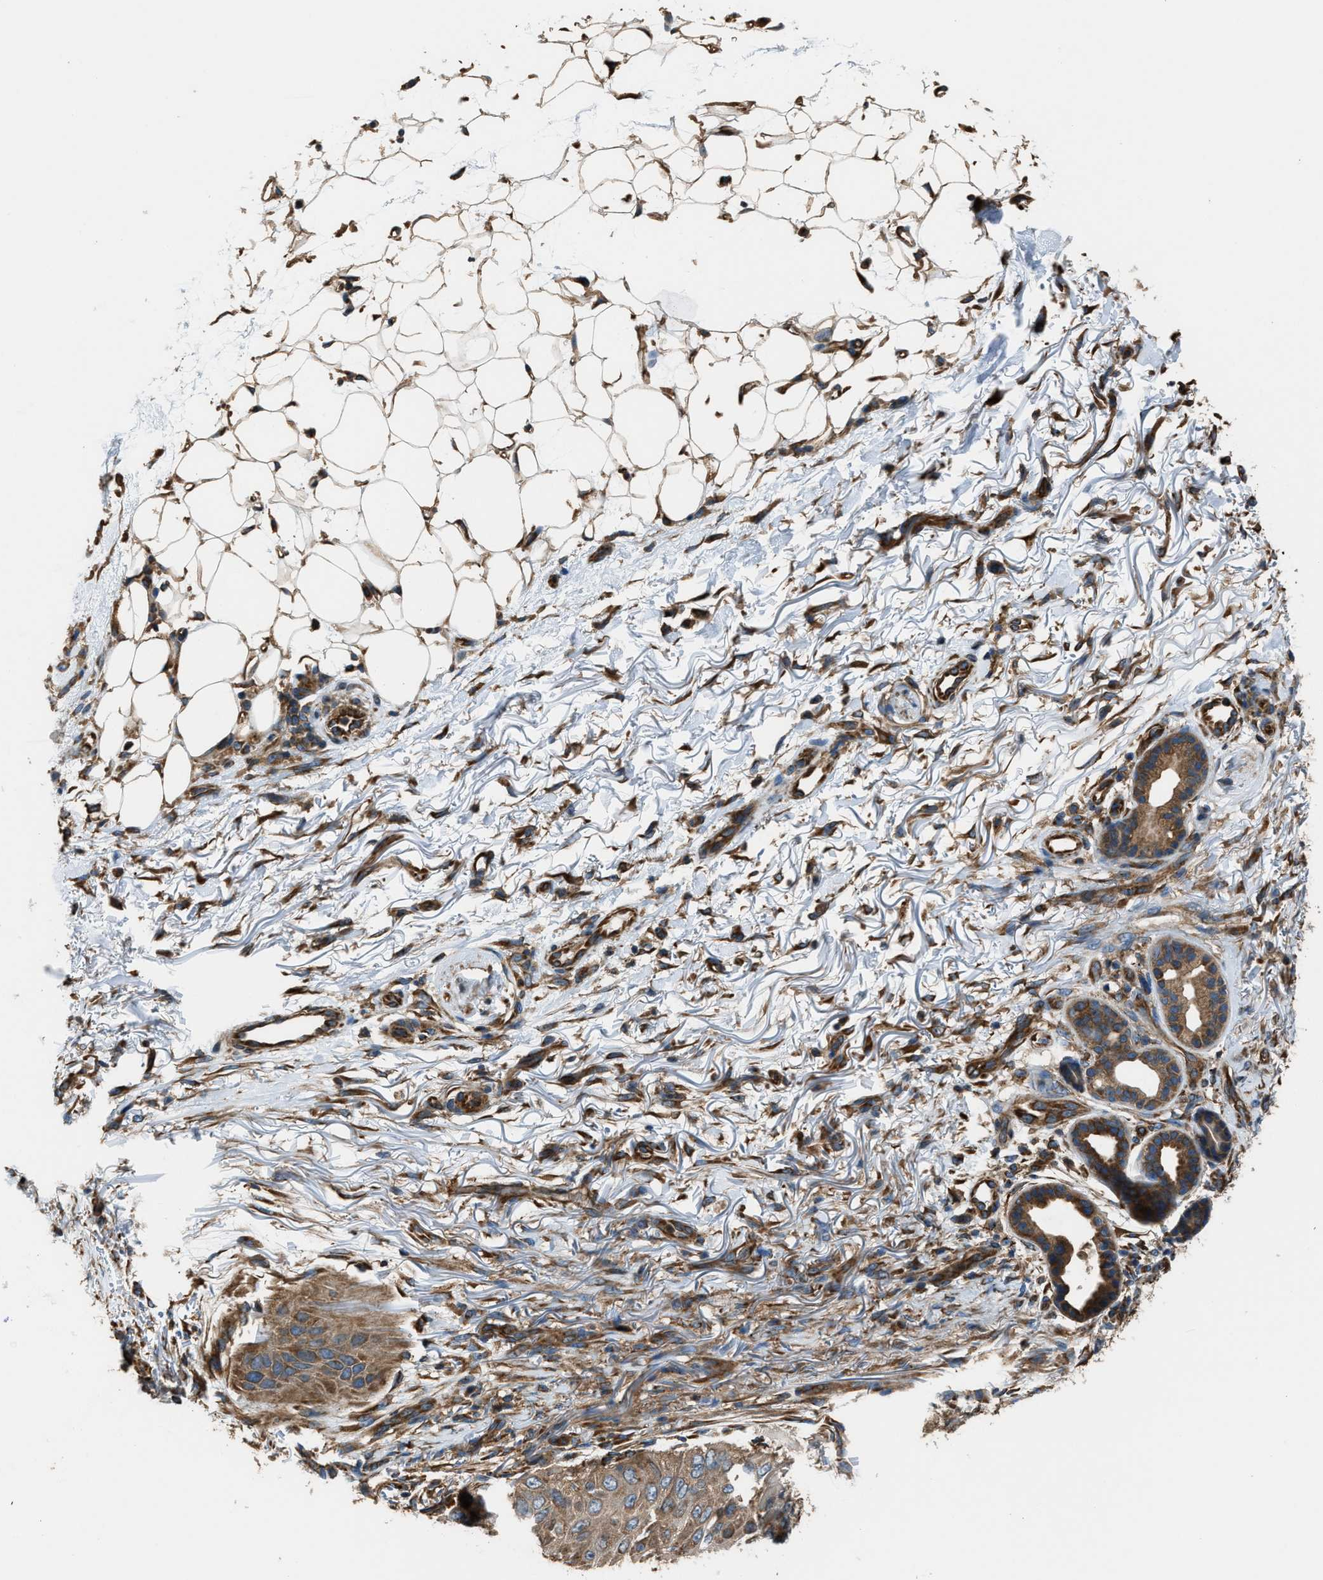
{"staining": {"intensity": "moderate", "quantity": ">75%", "location": "cytoplasmic/membranous"}, "tissue": "skin cancer", "cell_type": "Tumor cells", "image_type": "cancer", "snomed": [{"axis": "morphology", "description": "Squamous cell carcinoma, NOS"}, {"axis": "topography", "description": "Skin"}], "caption": "Immunohistochemistry (IHC) of squamous cell carcinoma (skin) exhibits medium levels of moderate cytoplasmic/membranous positivity in approximately >75% of tumor cells. The staining was performed using DAB (3,3'-diaminobenzidine) to visualize the protein expression in brown, while the nuclei were stained in blue with hematoxylin (Magnification: 20x).", "gene": "TRPC1", "patient": {"sex": "female", "age": 77}}